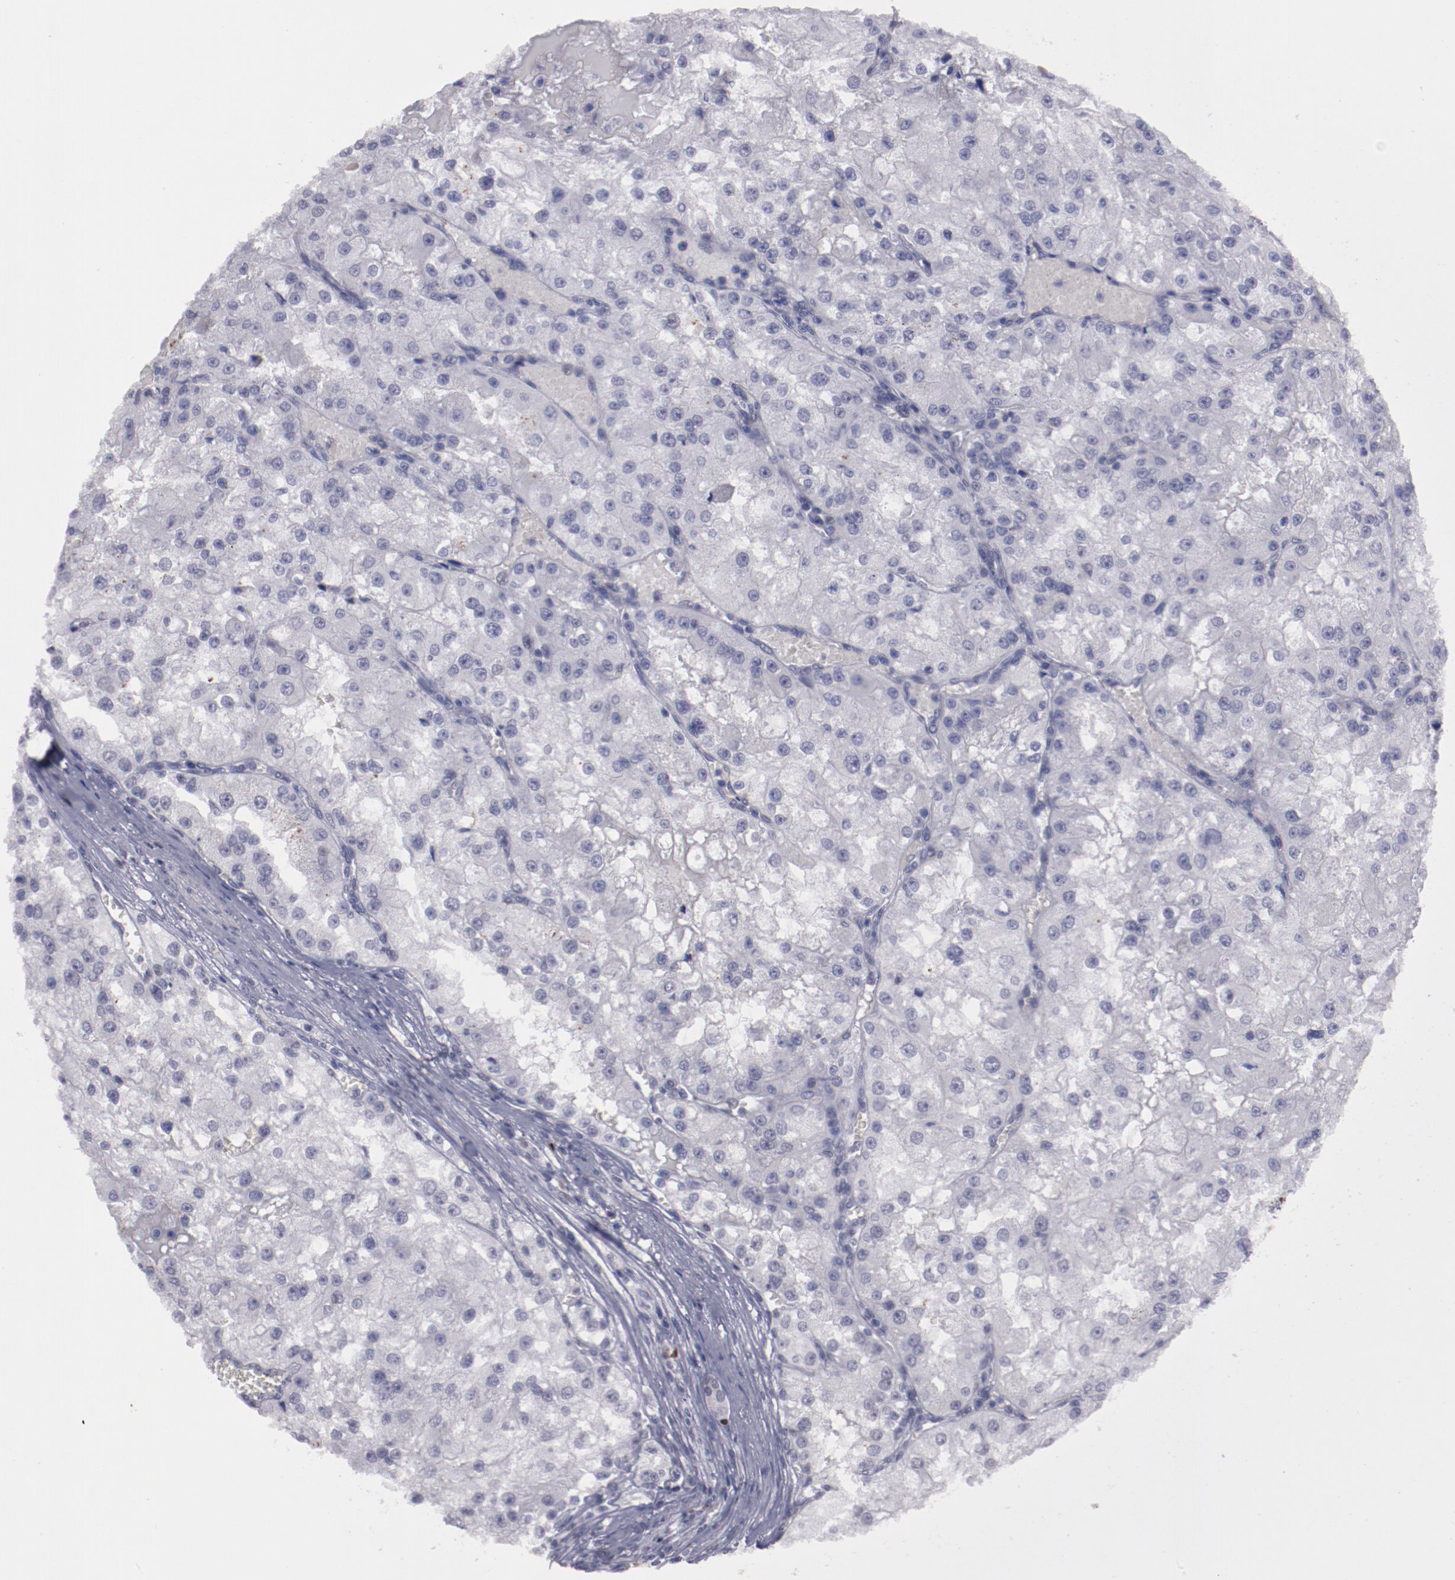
{"staining": {"intensity": "negative", "quantity": "none", "location": "none"}, "tissue": "renal cancer", "cell_type": "Tumor cells", "image_type": "cancer", "snomed": [{"axis": "morphology", "description": "Adenocarcinoma, NOS"}, {"axis": "topography", "description": "Kidney"}], "caption": "The histopathology image displays no significant positivity in tumor cells of renal adenocarcinoma.", "gene": "IRF4", "patient": {"sex": "female", "age": 74}}